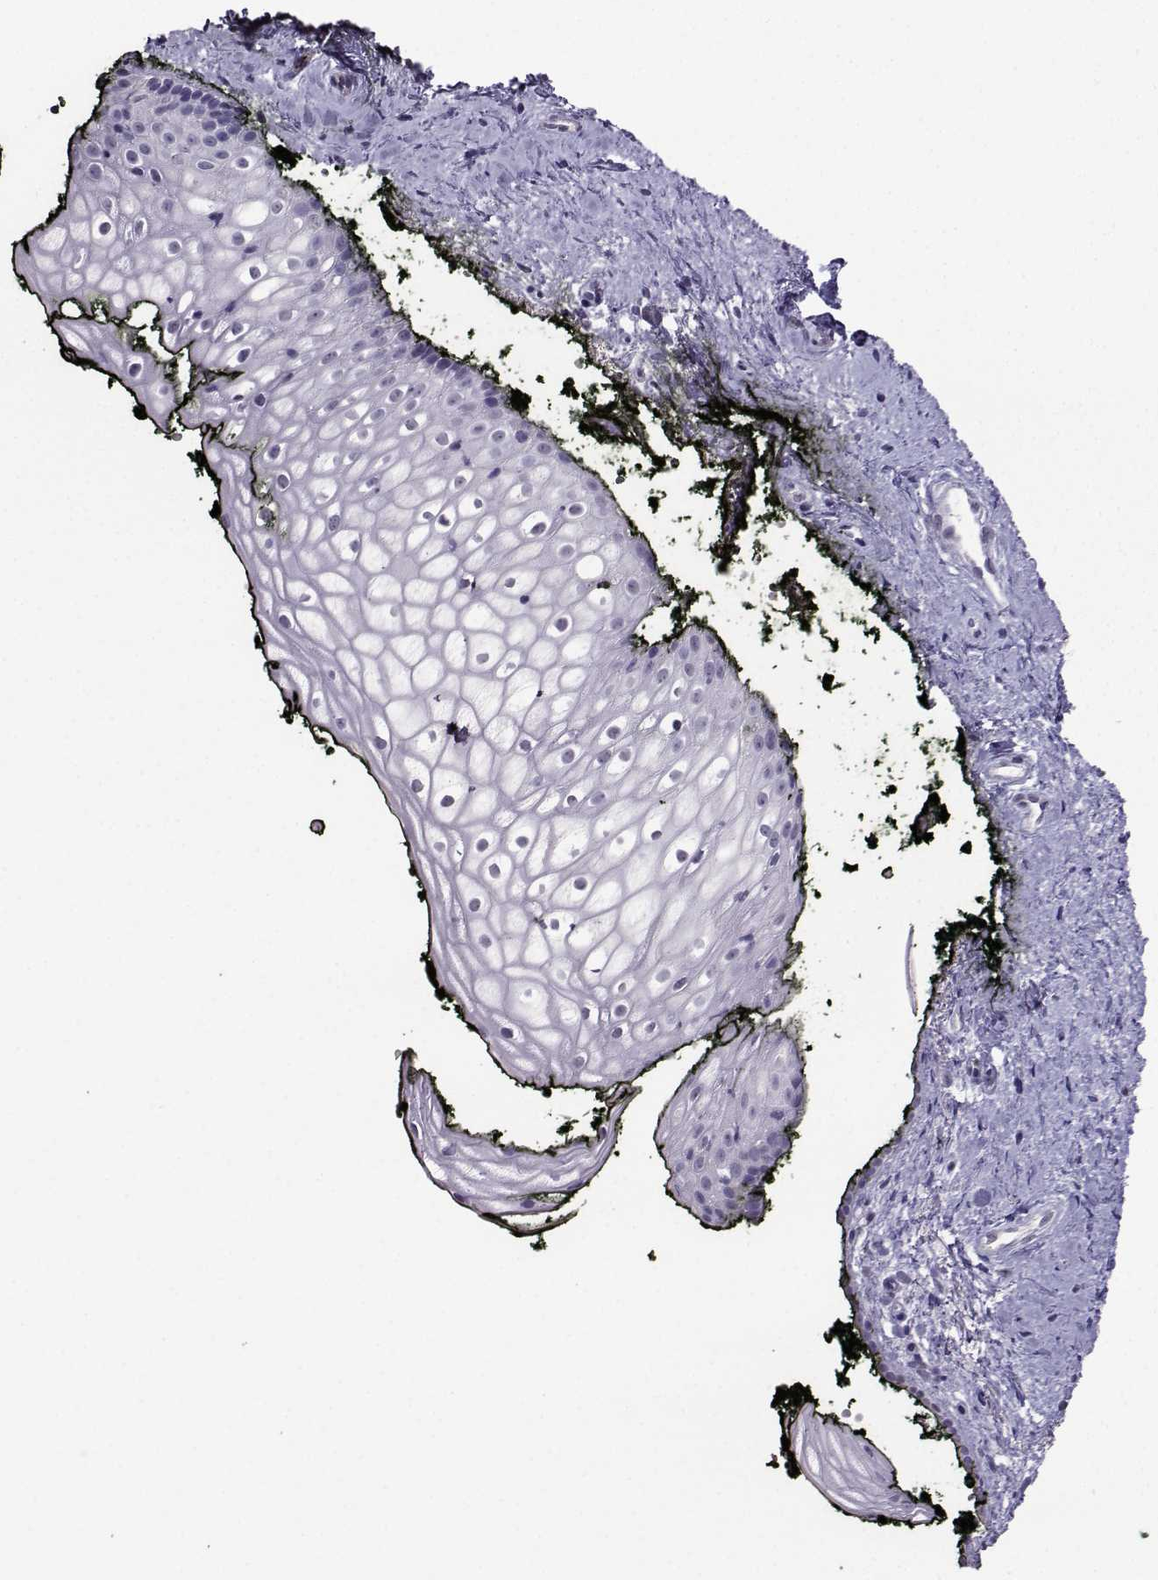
{"staining": {"intensity": "negative", "quantity": "none", "location": "none"}, "tissue": "vagina", "cell_type": "Squamous epithelial cells", "image_type": "normal", "snomed": [{"axis": "morphology", "description": "Normal tissue, NOS"}, {"axis": "topography", "description": "Vagina"}], "caption": "There is no significant positivity in squamous epithelial cells of vagina. Nuclei are stained in blue.", "gene": "TEDC2", "patient": {"sex": "female", "age": 47}}